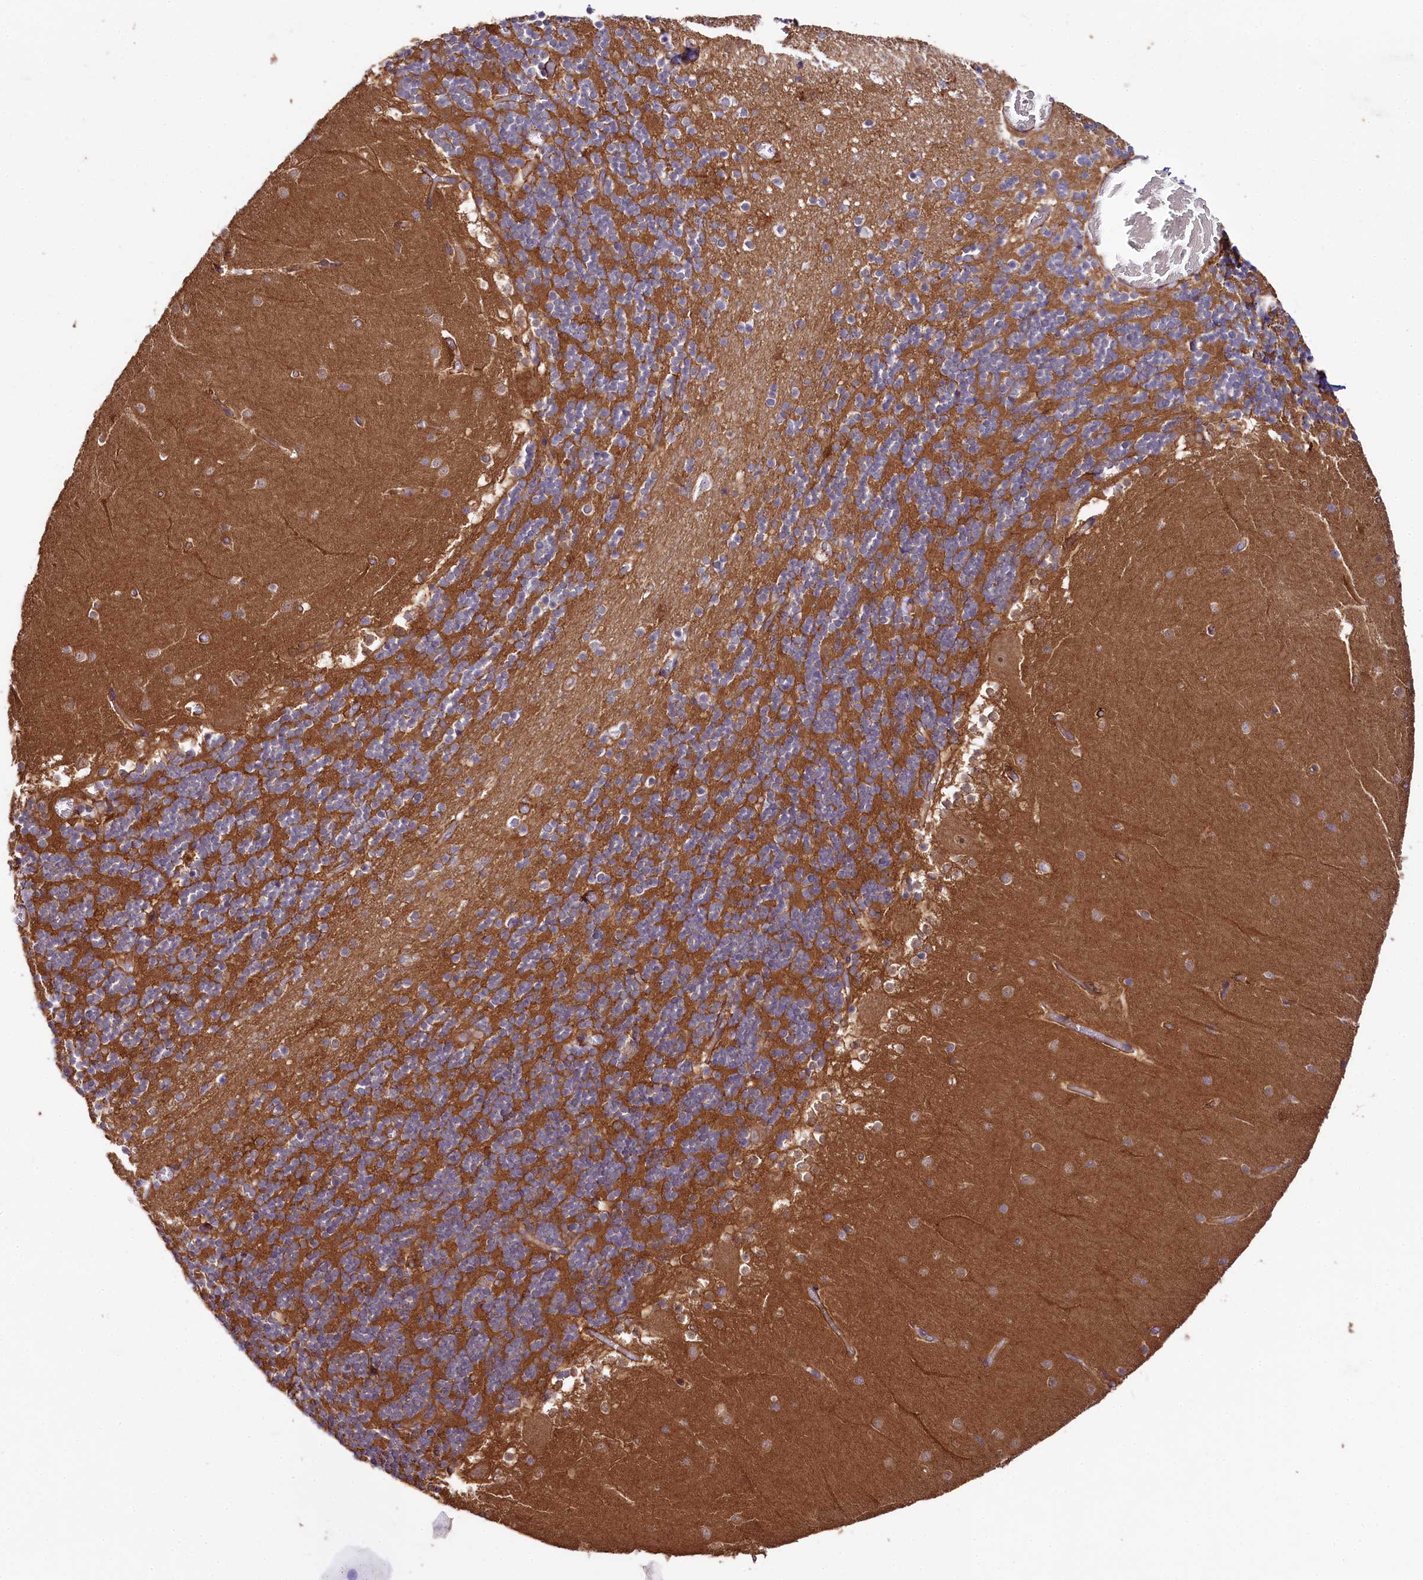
{"staining": {"intensity": "moderate", "quantity": ">75%", "location": "cytoplasmic/membranous"}, "tissue": "cerebellum", "cell_type": "Cells in granular layer", "image_type": "normal", "snomed": [{"axis": "morphology", "description": "Normal tissue, NOS"}, {"axis": "topography", "description": "Cerebellum"}], "caption": "Immunohistochemical staining of normal human cerebellum displays moderate cytoplasmic/membranous protein expression in about >75% of cells in granular layer. (Brightfield microscopy of DAB IHC at high magnification).", "gene": "SPATS2", "patient": {"sex": "female", "age": 28}}